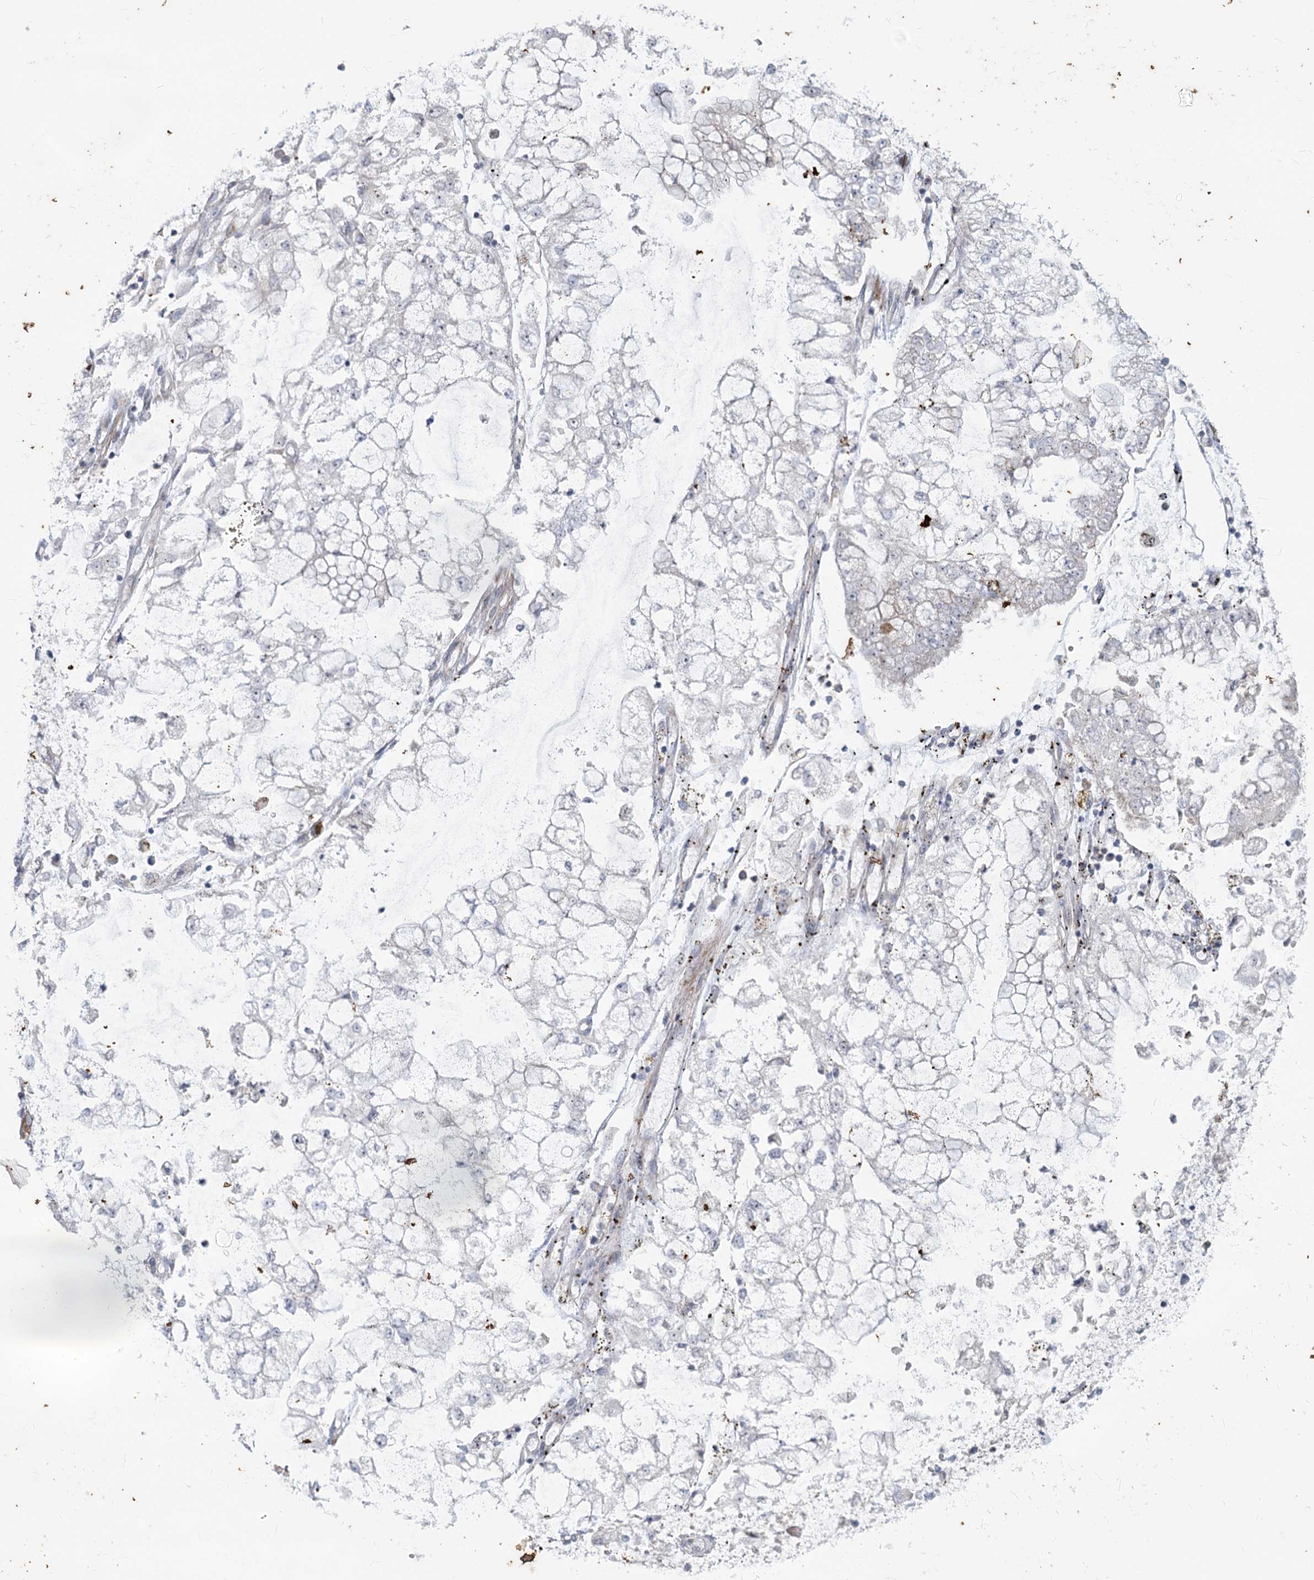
{"staining": {"intensity": "negative", "quantity": "none", "location": "none"}, "tissue": "stomach cancer", "cell_type": "Tumor cells", "image_type": "cancer", "snomed": [{"axis": "morphology", "description": "Adenocarcinoma, NOS"}, {"axis": "topography", "description": "Stomach"}], "caption": "This is a histopathology image of IHC staining of stomach adenocarcinoma, which shows no staining in tumor cells.", "gene": "MTG1", "patient": {"sex": "male", "age": 76}}